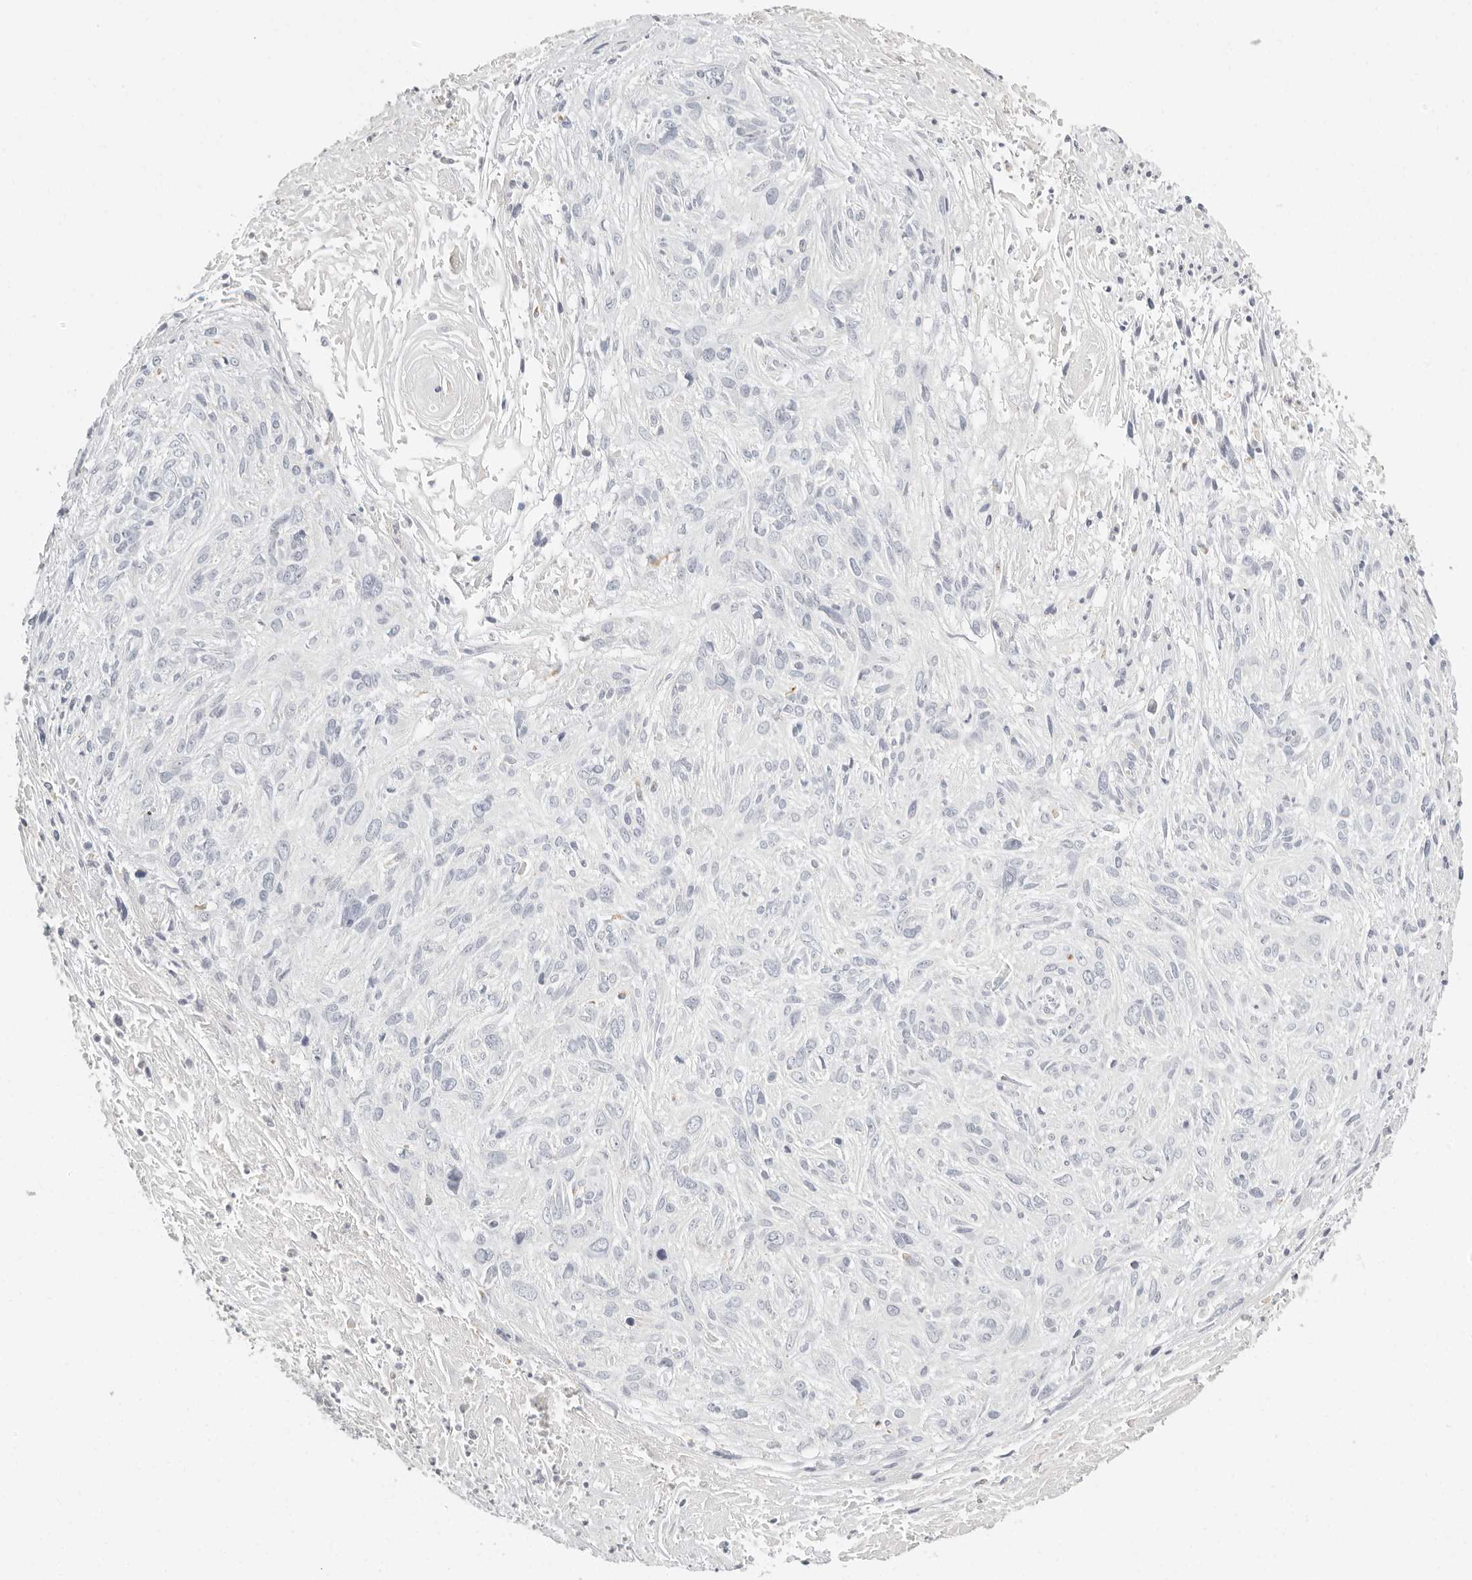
{"staining": {"intensity": "negative", "quantity": "none", "location": "none"}, "tissue": "cervical cancer", "cell_type": "Tumor cells", "image_type": "cancer", "snomed": [{"axis": "morphology", "description": "Squamous cell carcinoma, NOS"}, {"axis": "topography", "description": "Cervix"}], "caption": "High magnification brightfield microscopy of cervical cancer (squamous cell carcinoma) stained with DAB (3,3'-diaminobenzidine) (brown) and counterstained with hematoxylin (blue): tumor cells show no significant staining. (DAB (3,3'-diaminobenzidine) immunohistochemistry (IHC) with hematoxylin counter stain).", "gene": "RNASET2", "patient": {"sex": "female", "age": 51}}